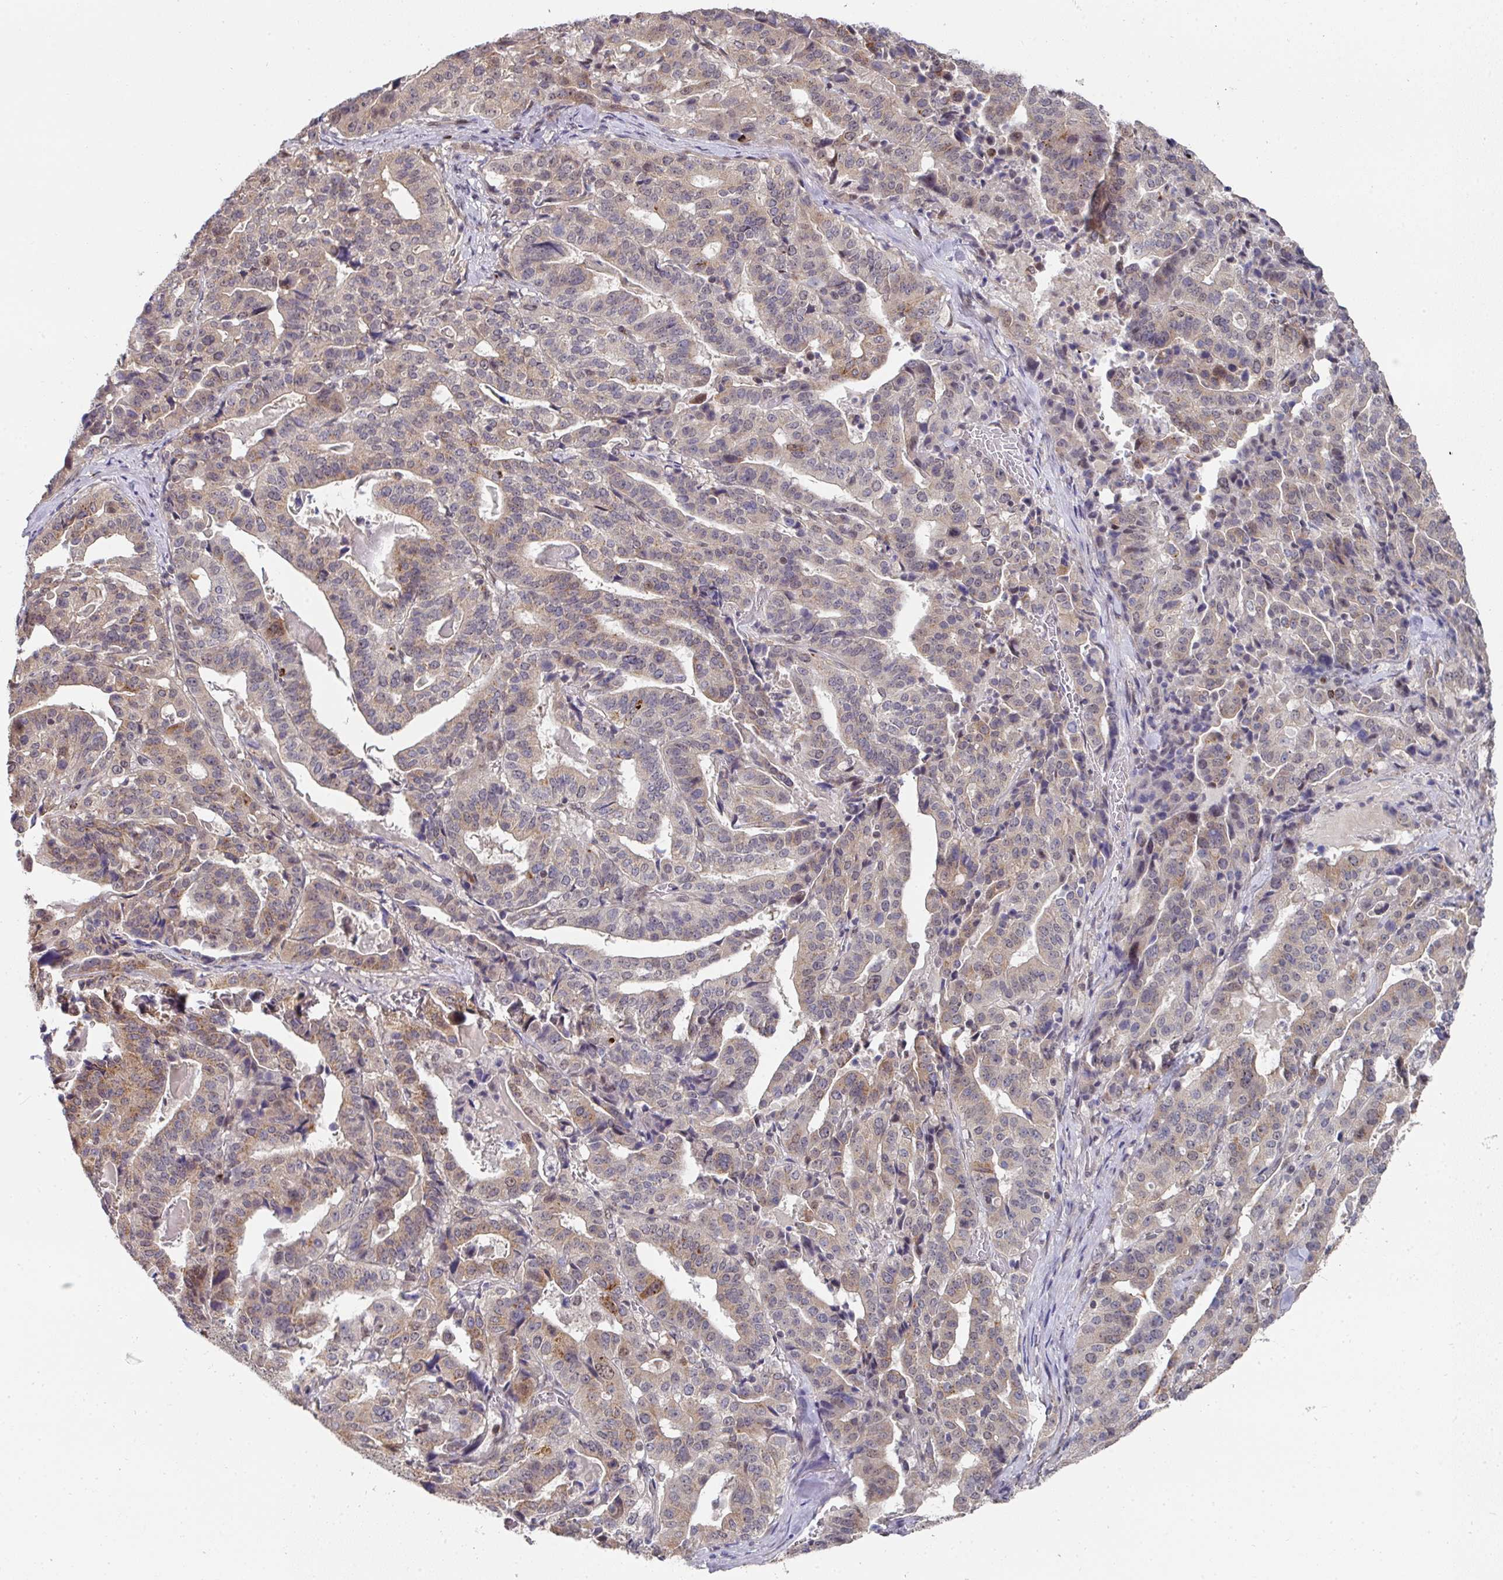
{"staining": {"intensity": "weak", "quantity": "25%-75%", "location": "cytoplasmic/membranous"}, "tissue": "stomach cancer", "cell_type": "Tumor cells", "image_type": "cancer", "snomed": [{"axis": "morphology", "description": "Adenocarcinoma, NOS"}, {"axis": "topography", "description": "Stomach"}], "caption": "Immunohistochemical staining of human stomach cancer (adenocarcinoma) displays weak cytoplasmic/membranous protein expression in about 25%-75% of tumor cells.", "gene": "C18orf25", "patient": {"sex": "male", "age": 48}}